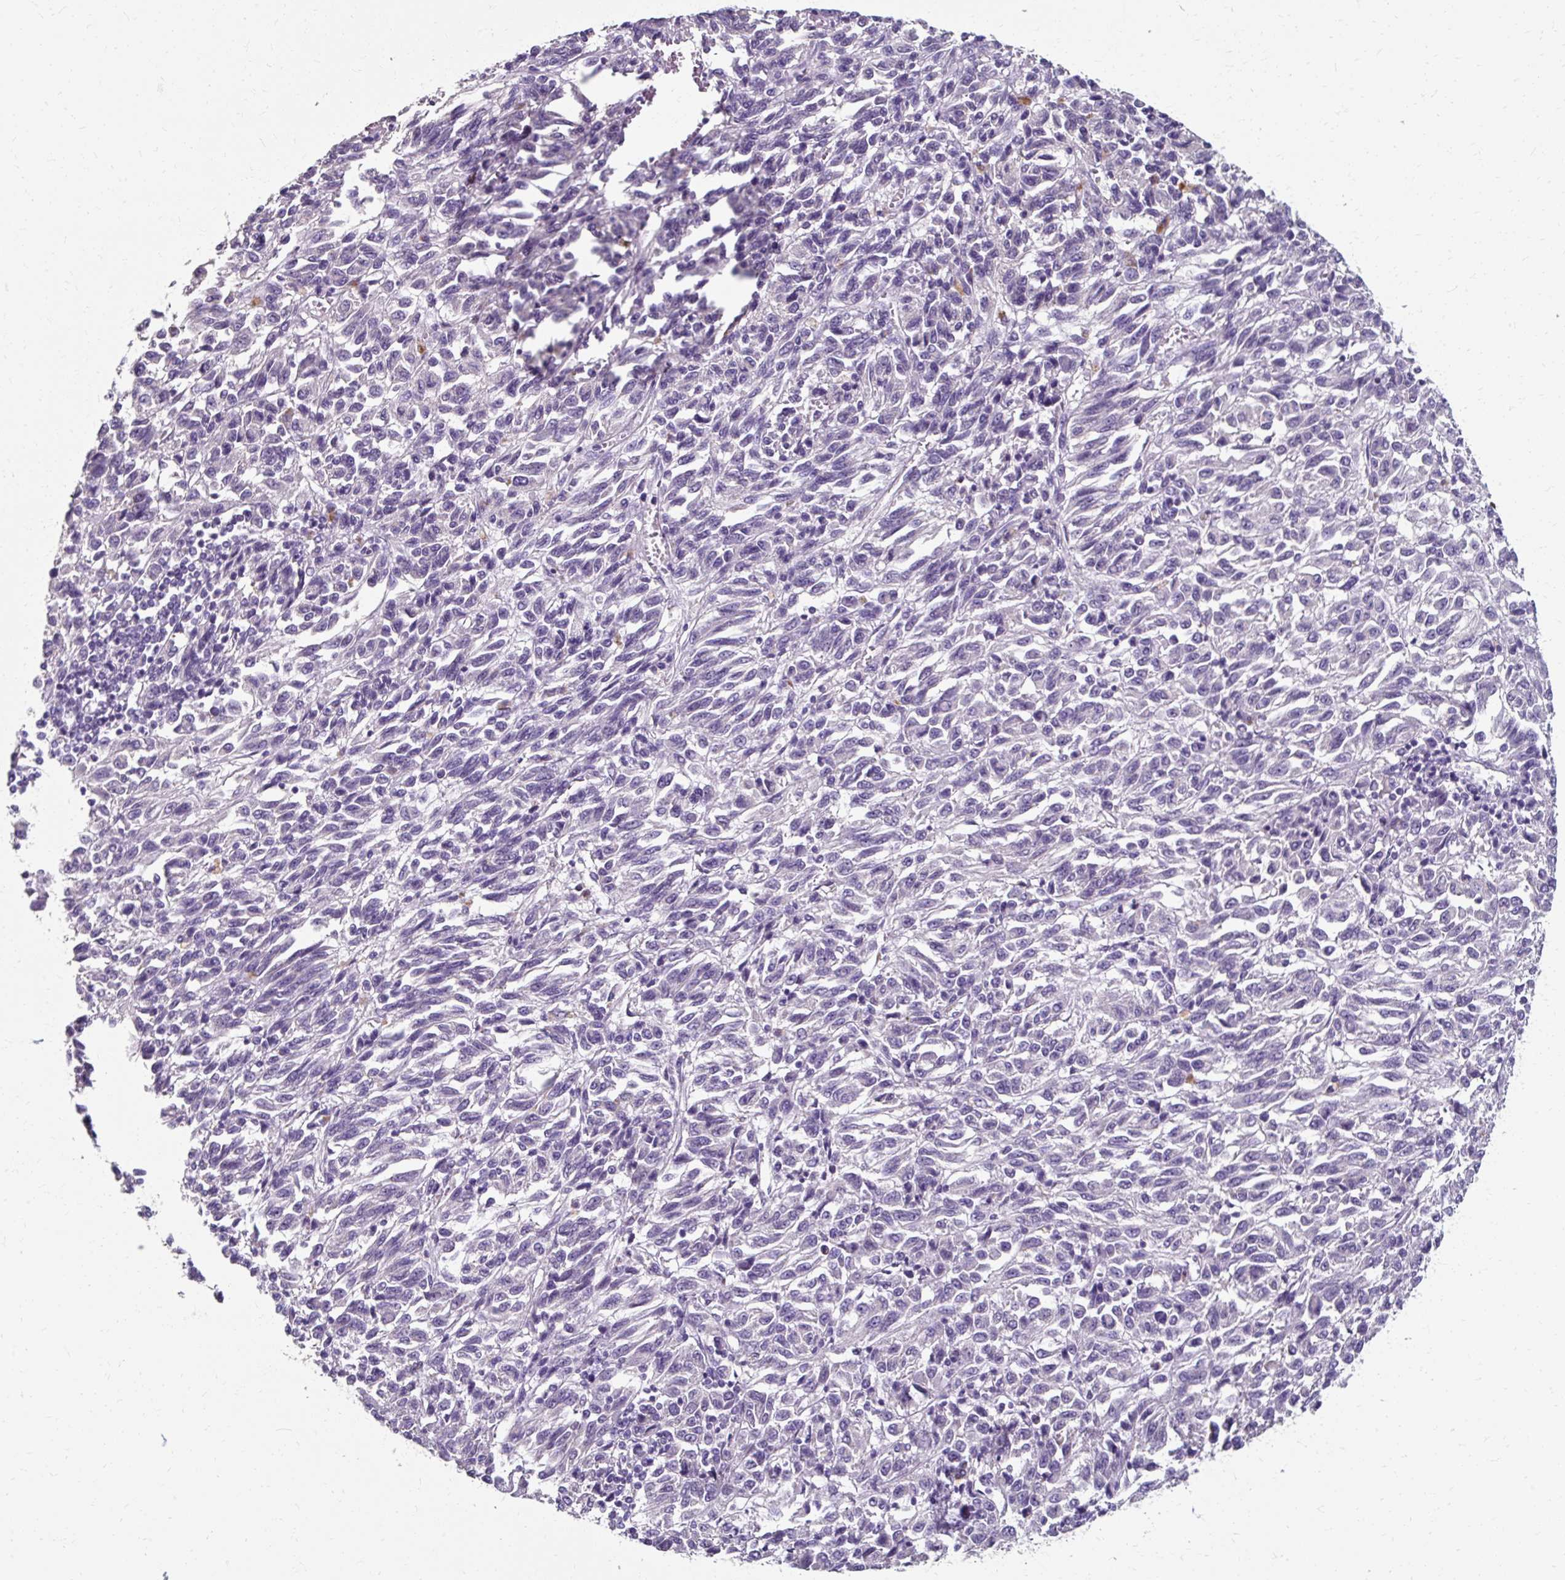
{"staining": {"intensity": "negative", "quantity": "none", "location": "none"}, "tissue": "melanoma", "cell_type": "Tumor cells", "image_type": "cancer", "snomed": [{"axis": "morphology", "description": "Malignant melanoma, Metastatic site"}, {"axis": "topography", "description": "Lung"}], "caption": "High magnification brightfield microscopy of malignant melanoma (metastatic site) stained with DAB (brown) and counterstained with hematoxylin (blue): tumor cells show no significant positivity. (Brightfield microscopy of DAB IHC at high magnification).", "gene": "KLHL24", "patient": {"sex": "male", "age": 64}}